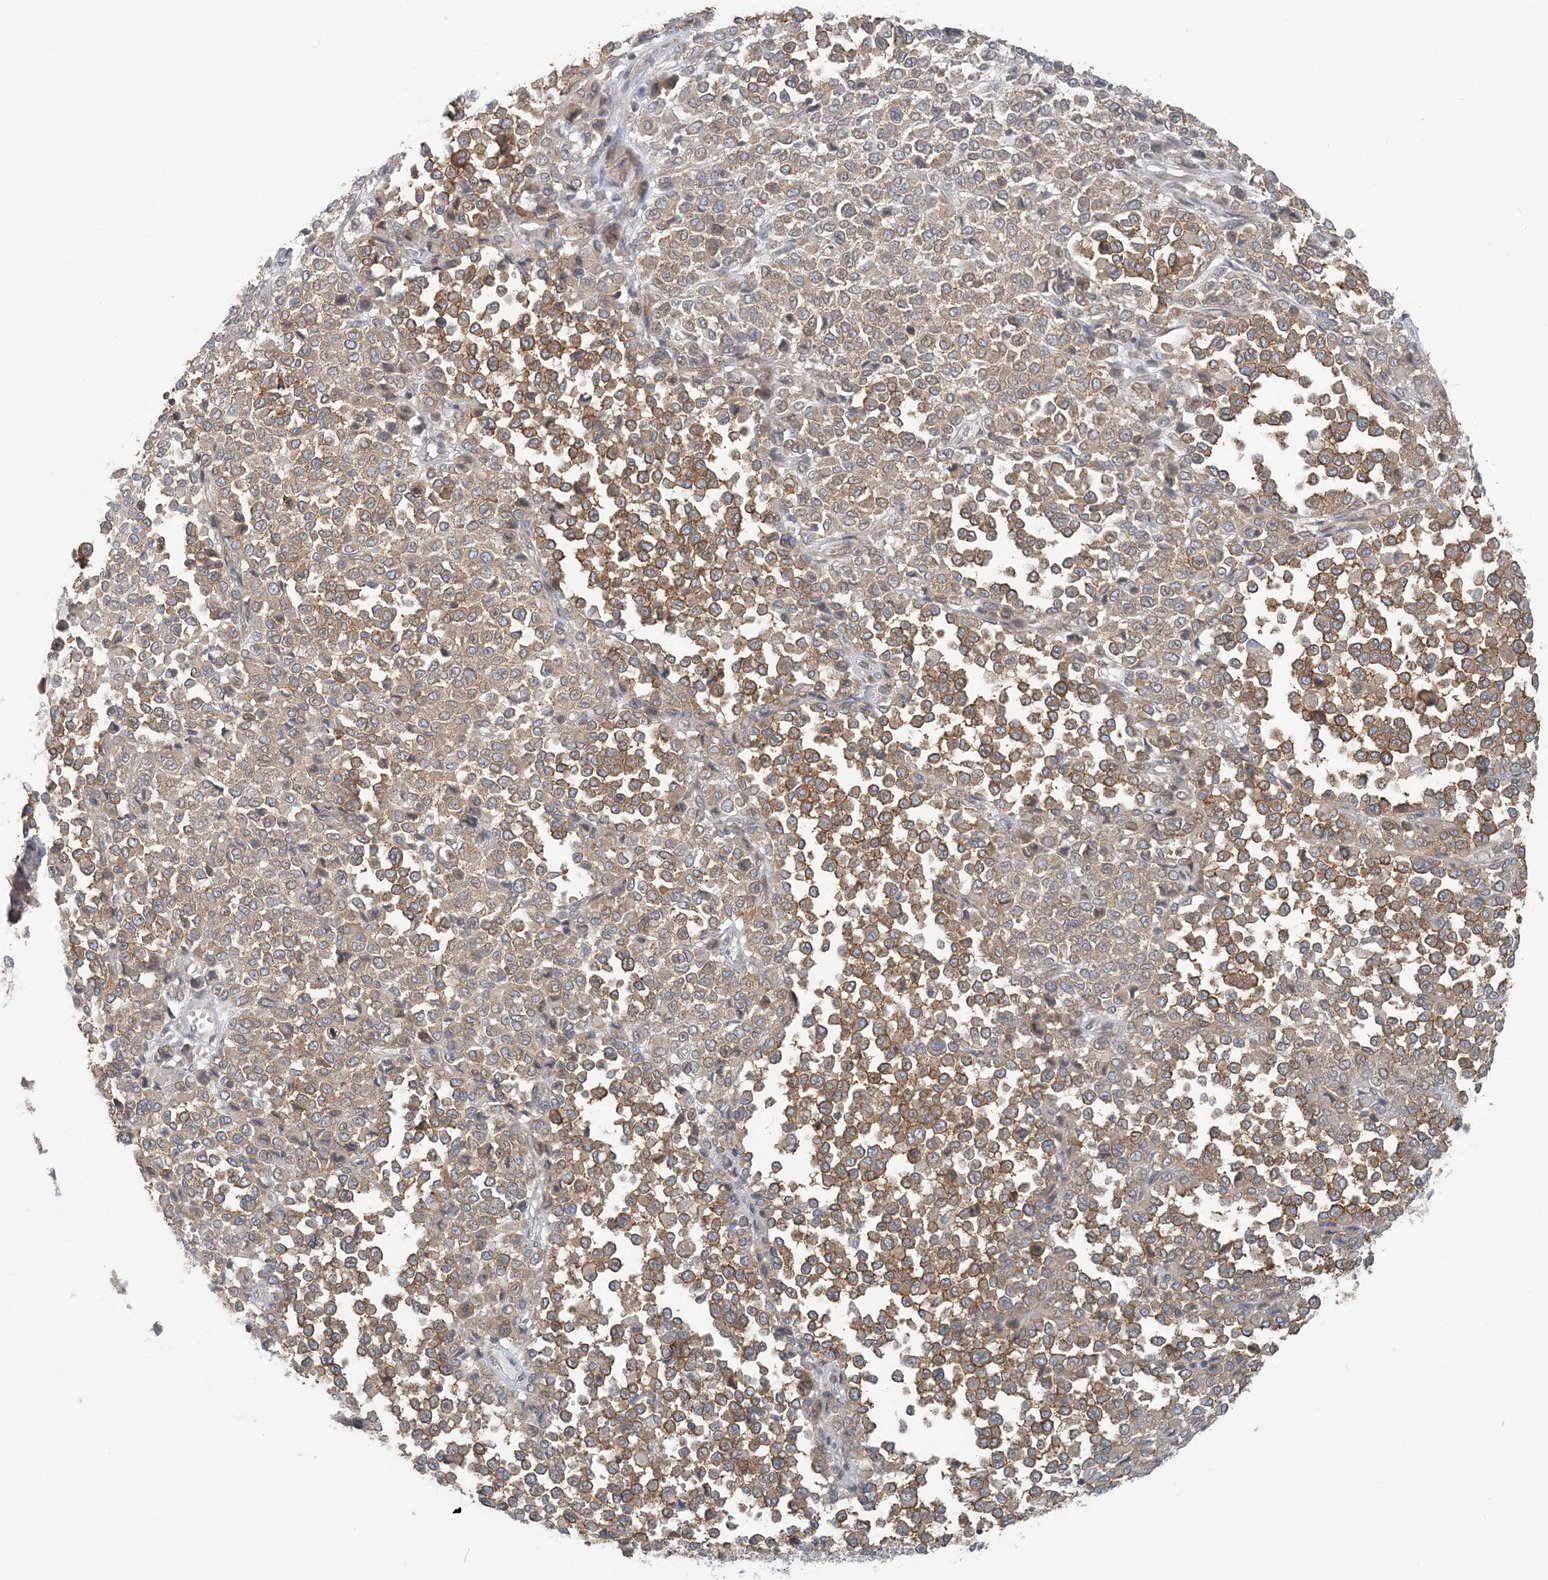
{"staining": {"intensity": "moderate", "quantity": "25%-75%", "location": "cytoplasmic/membranous"}, "tissue": "melanoma", "cell_type": "Tumor cells", "image_type": "cancer", "snomed": [{"axis": "morphology", "description": "Malignant melanoma, Metastatic site"}, {"axis": "topography", "description": "Pancreas"}], "caption": "Tumor cells reveal moderate cytoplasmic/membranous expression in approximately 25%-75% of cells in melanoma.", "gene": "ATP13A2", "patient": {"sex": "female", "age": 30}}